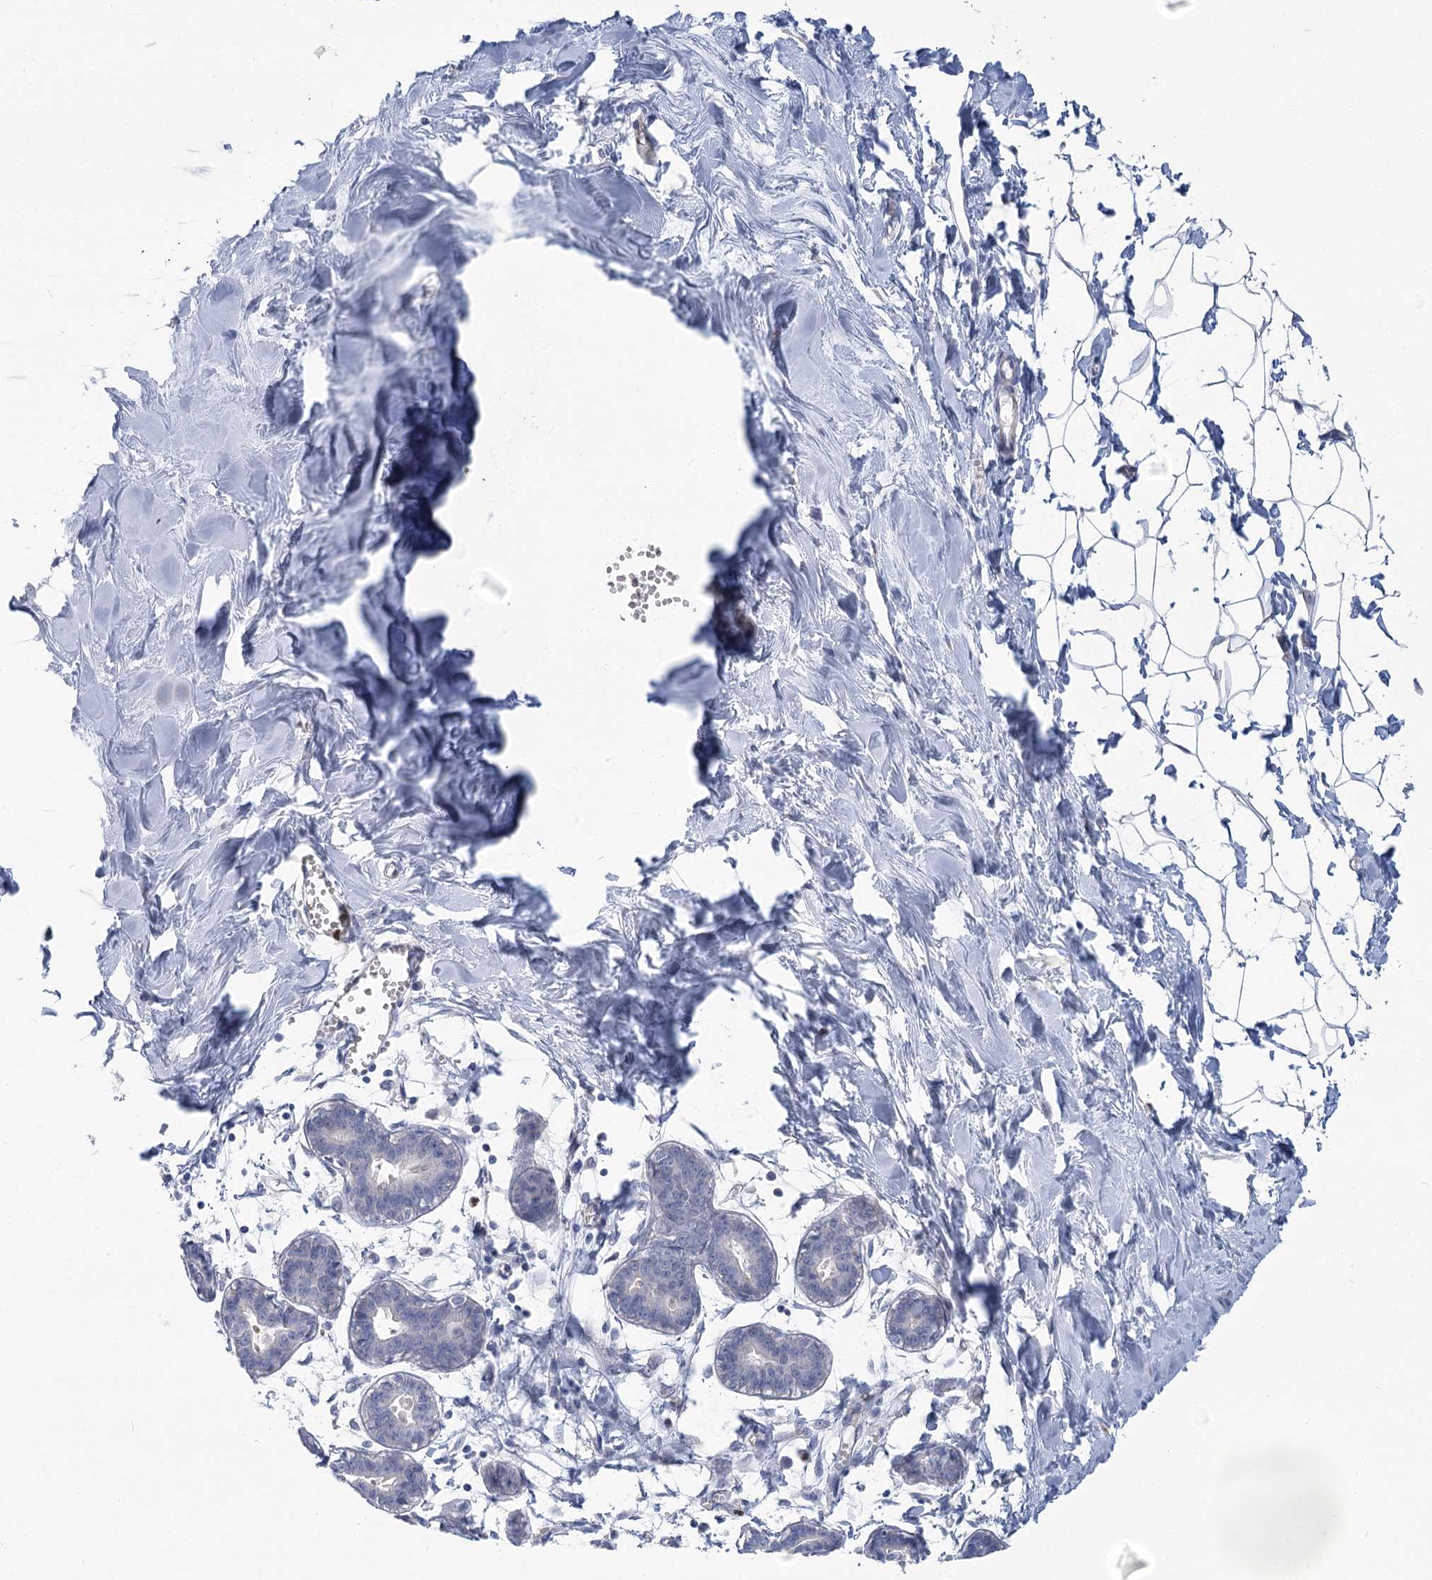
{"staining": {"intensity": "negative", "quantity": "none", "location": "none"}, "tissue": "breast", "cell_type": "Adipocytes", "image_type": "normal", "snomed": [{"axis": "morphology", "description": "Normal tissue, NOS"}, {"axis": "topography", "description": "Breast"}], "caption": "A high-resolution micrograph shows immunohistochemistry staining of benign breast, which shows no significant staining in adipocytes.", "gene": "THAP6", "patient": {"sex": "female", "age": 27}}